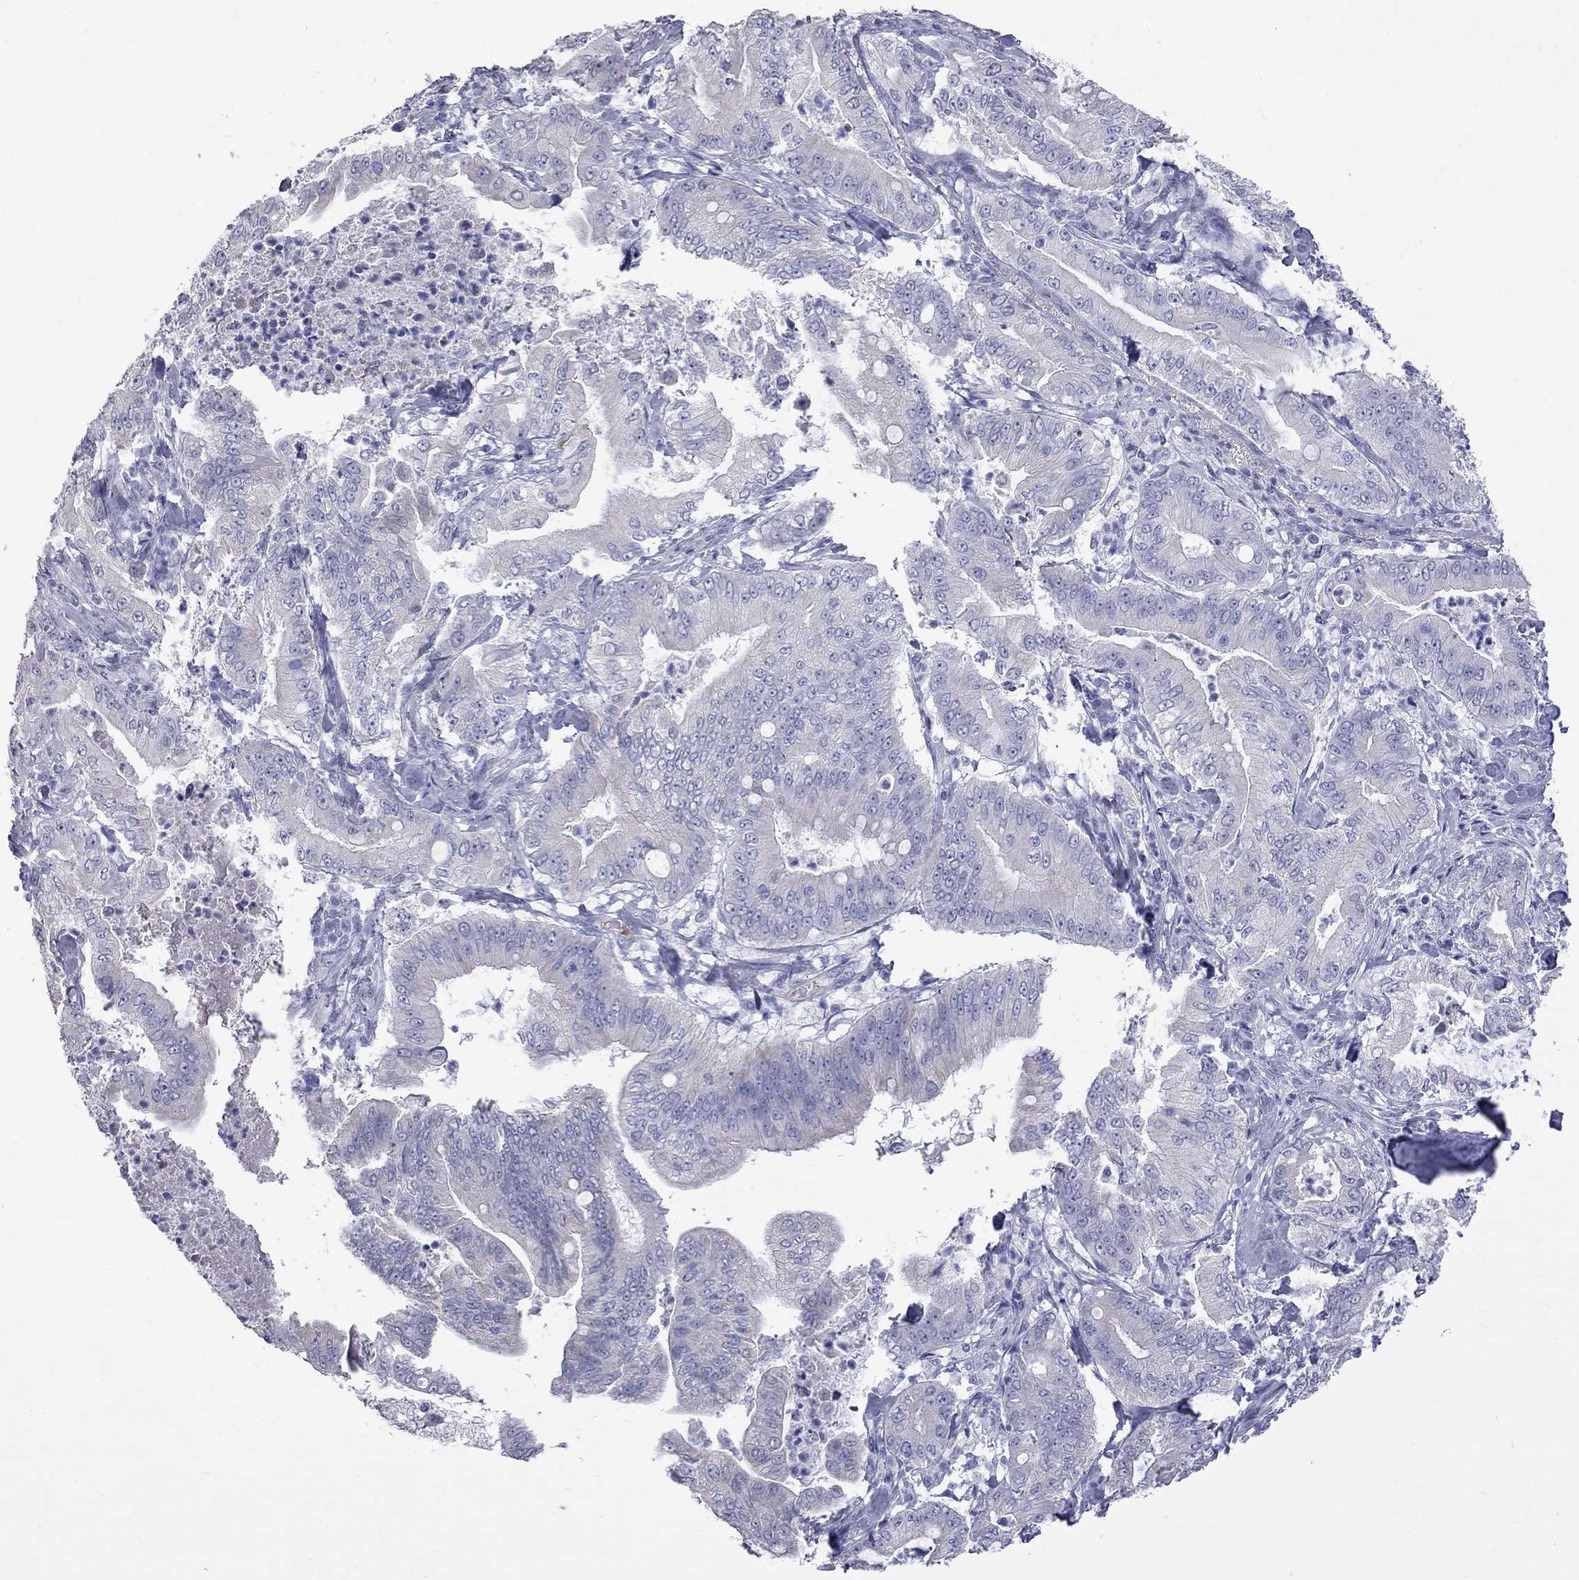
{"staining": {"intensity": "negative", "quantity": "none", "location": "none"}, "tissue": "pancreatic cancer", "cell_type": "Tumor cells", "image_type": "cancer", "snomed": [{"axis": "morphology", "description": "Adenocarcinoma, NOS"}, {"axis": "topography", "description": "Pancreas"}], "caption": "A micrograph of human pancreatic adenocarcinoma is negative for staining in tumor cells.", "gene": "KCND2", "patient": {"sex": "male", "age": 71}}